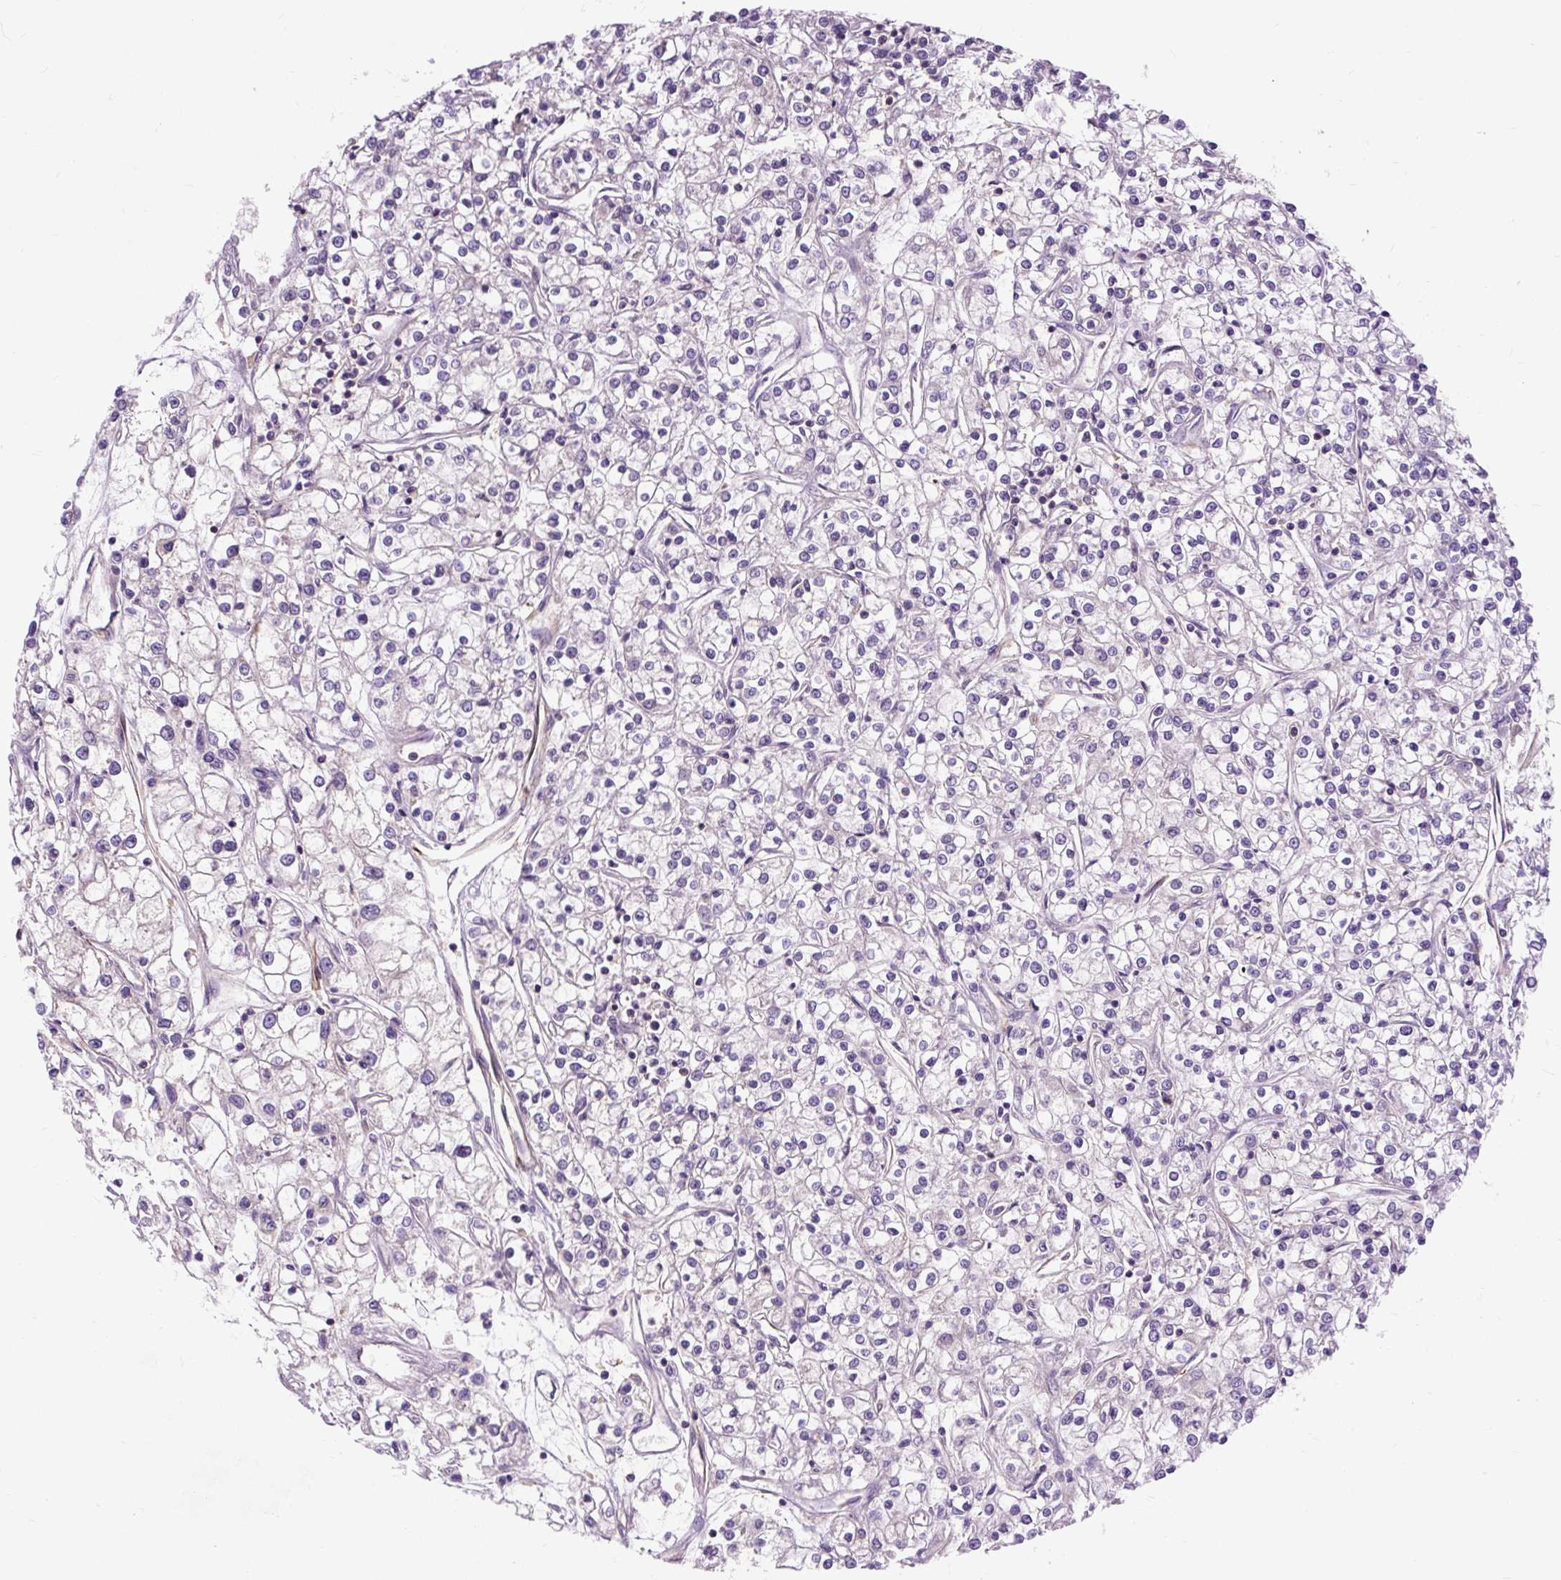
{"staining": {"intensity": "negative", "quantity": "none", "location": "none"}, "tissue": "renal cancer", "cell_type": "Tumor cells", "image_type": "cancer", "snomed": [{"axis": "morphology", "description": "Adenocarcinoma, NOS"}, {"axis": "topography", "description": "Kidney"}], "caption": "The immunohistochemistry (IHC) photomicrograph has no significant expression in tumor cells of renal cancer (adenocarcinoma) tissue.", "gene": "PCDHGB3", "patient": {"sex": "female", "age": 59}}